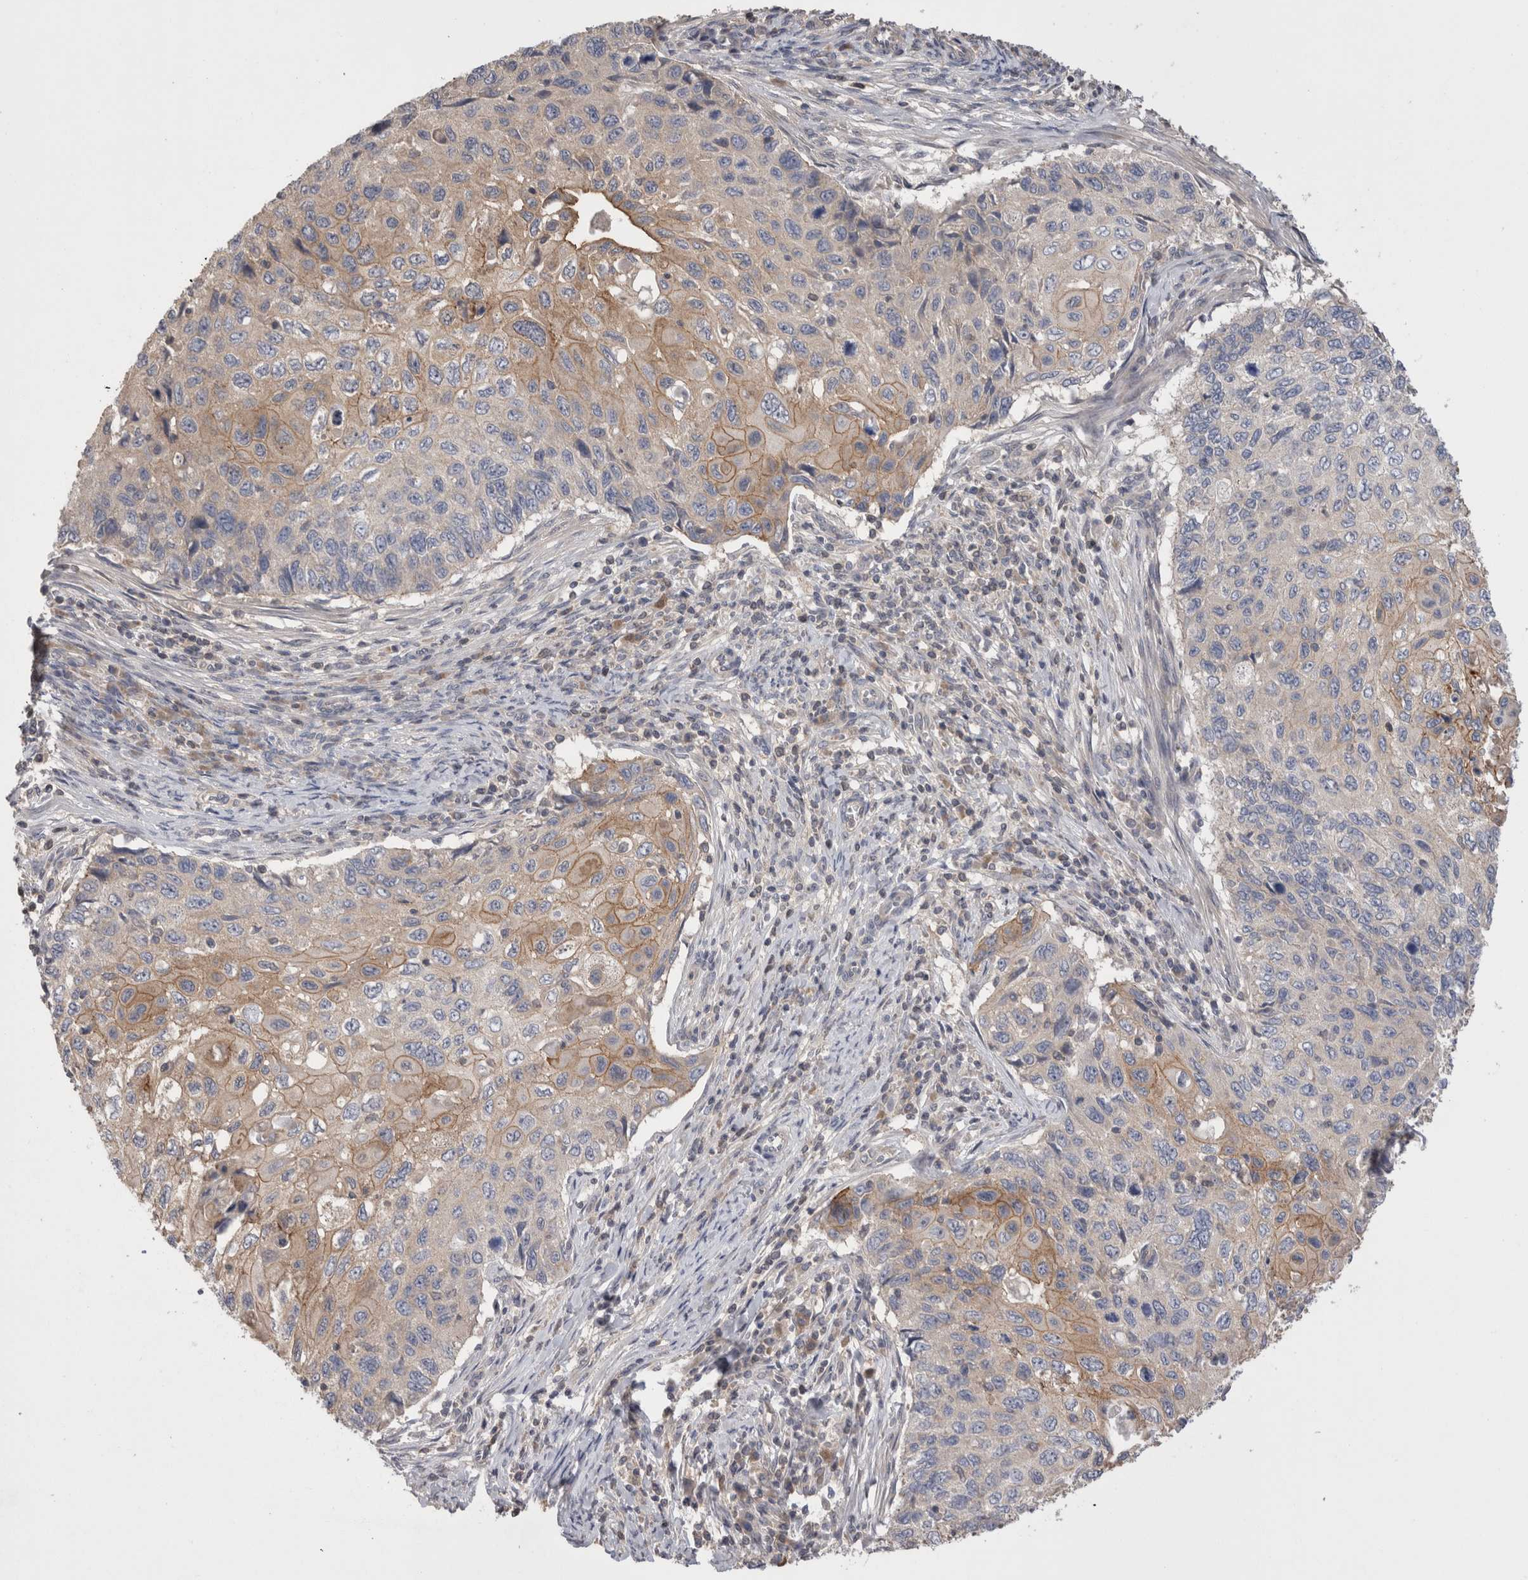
{"staining": {"intensity": "moderate", "quantity": "25%-75%", "location": "cytoplasmic/membranous"}, "tissue": "cervical cancer", "cell_type": "Tumor cells", "image_type": "cancer", "snomed": [{"axis": "morphology", "description": "Squamous cell carcinoma, NOS"}, {"axis": "topography", "description": "Cervix"}], "caption": "Protein expression analysis of human cervical cancer (squamous cell carcinoma) reveals moderate cytoplasmic/membranous expression in approximately 25%-75% of tumor cells.", "gene": "OTOR", "patient": {"sex": "female", "age": 70}}